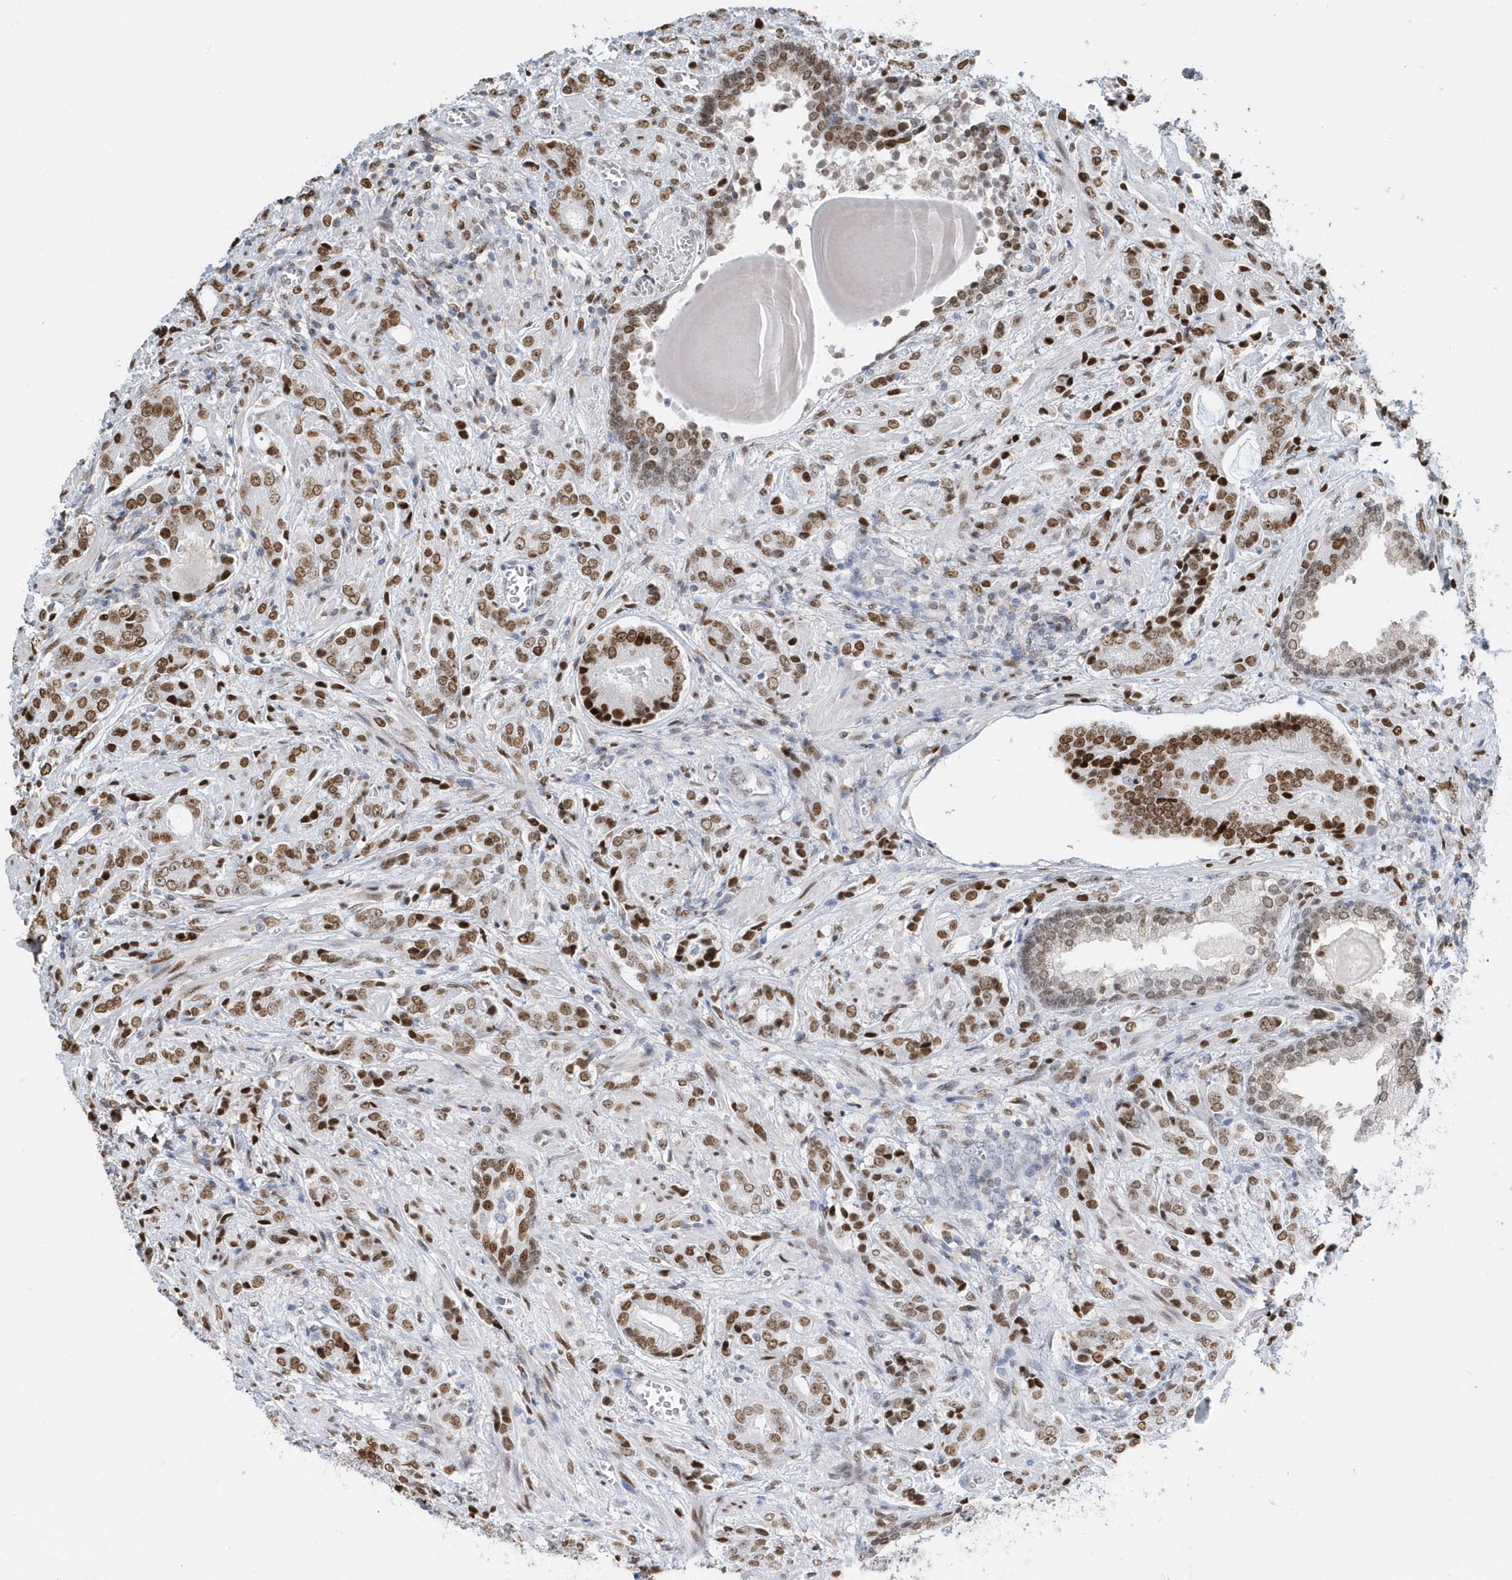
{"staining": {"intensity": "moderate", "quantity": ">75%", "location": "nuclear"}, "tissue": "prostate cancer", "cell_type": "Tumor cells", "image_type": "cancer", "snomed": [{"axis": "morphology", "description": "Adenocarcinoma, High grade"}, {"axis": "topography", "description": "Prostate"}], "caption": "High-grade adenocarcinoma (prostate) was stained to show a protein in brown. There is medium levels of moderate nuclear staining in approximately >75% of tumor cells.", "gene": "MACROH2A2", "patient": {"sex": "male", "age": 57}}